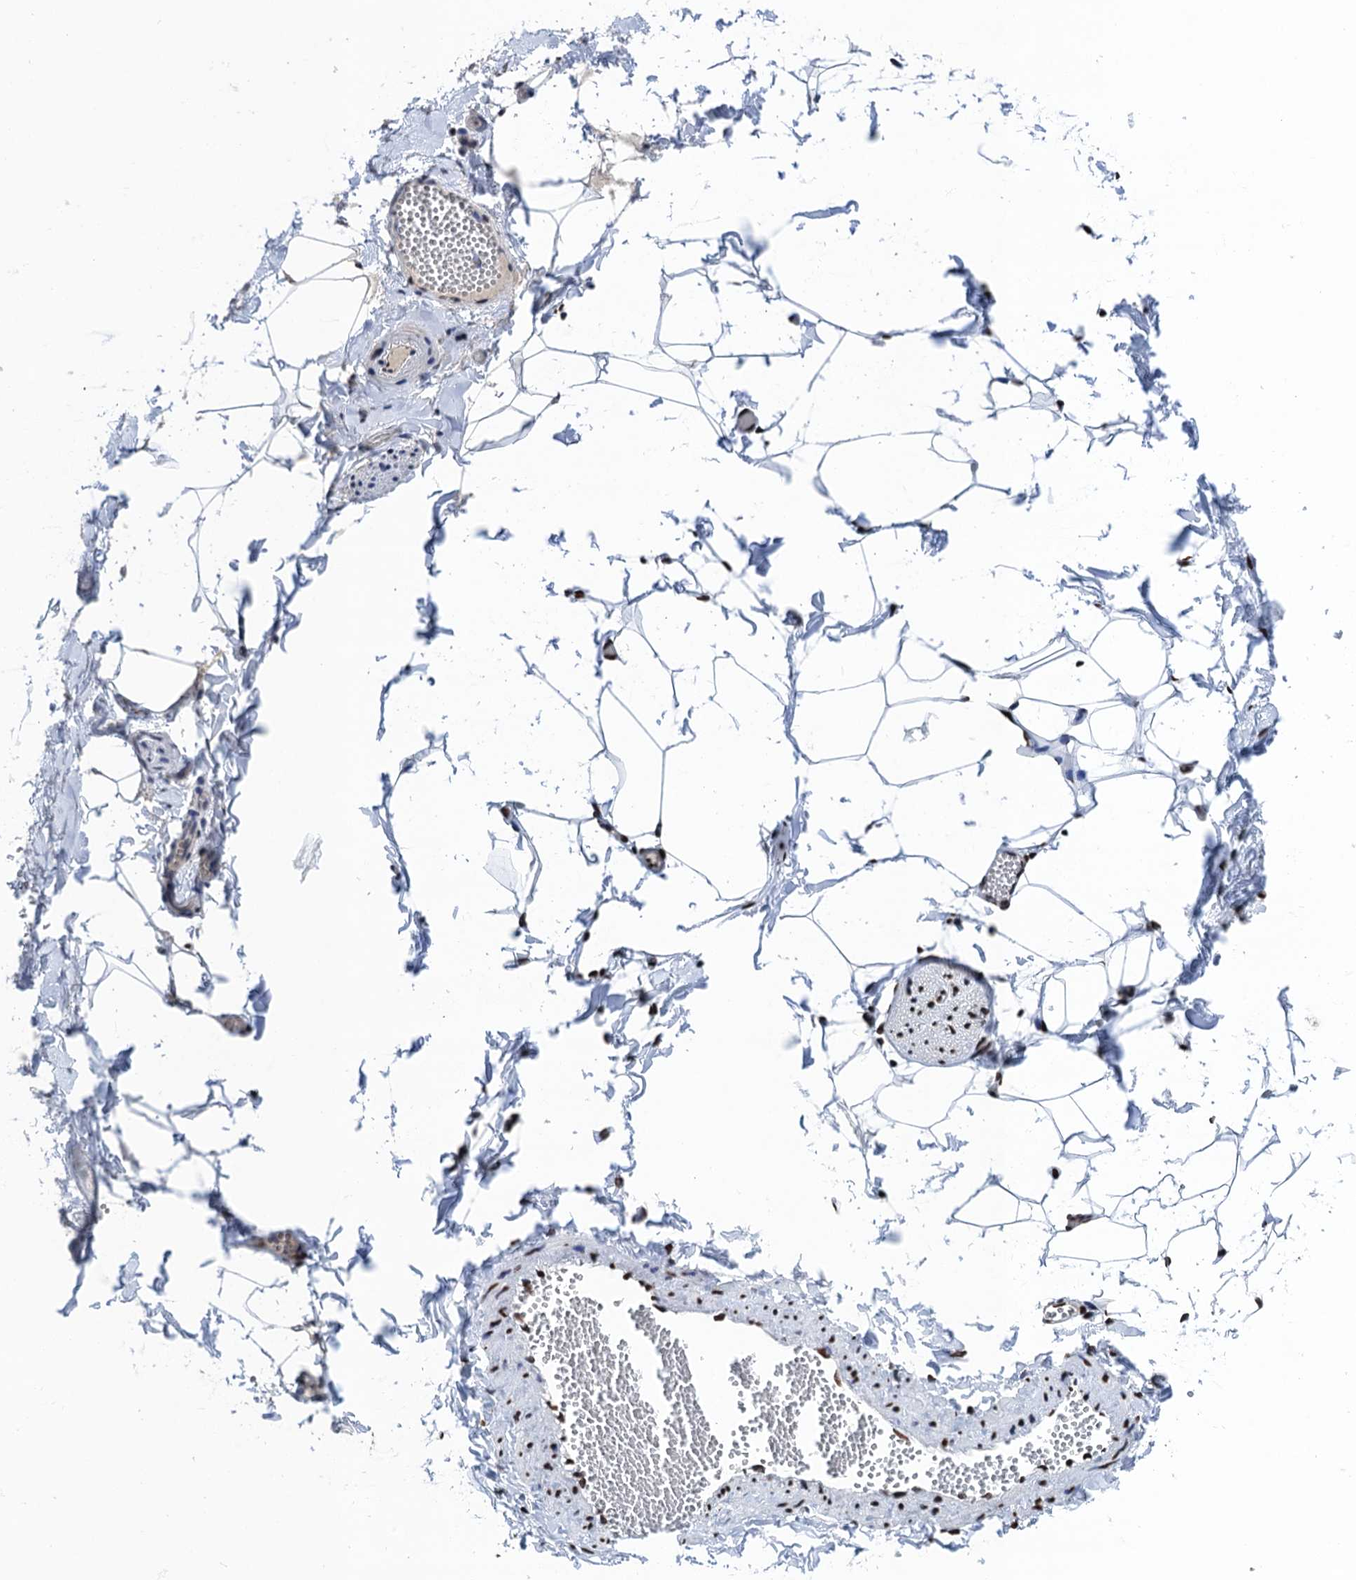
{"staining": {"intensity": "strong", "quantity": ">75%", "location": "nuclear"}, "tissue": "adipose tissue", "cell_type": "Adipocytes", "image_type": "normal", "snomed": [{"axis": "morphology", "description": "Normal tissue, NOS"}, {"axis": "topography", "description": "Gallbladder"}, {"axis": "topography", "description": "Peripheral nerve tissue"}], "caption": "Protein staining of normal adipose tissue shows strong nuclear positivity in about >75% of adipocytes.", "gene": "UBA2", "patient": {"sex": "male", "age": 38}}